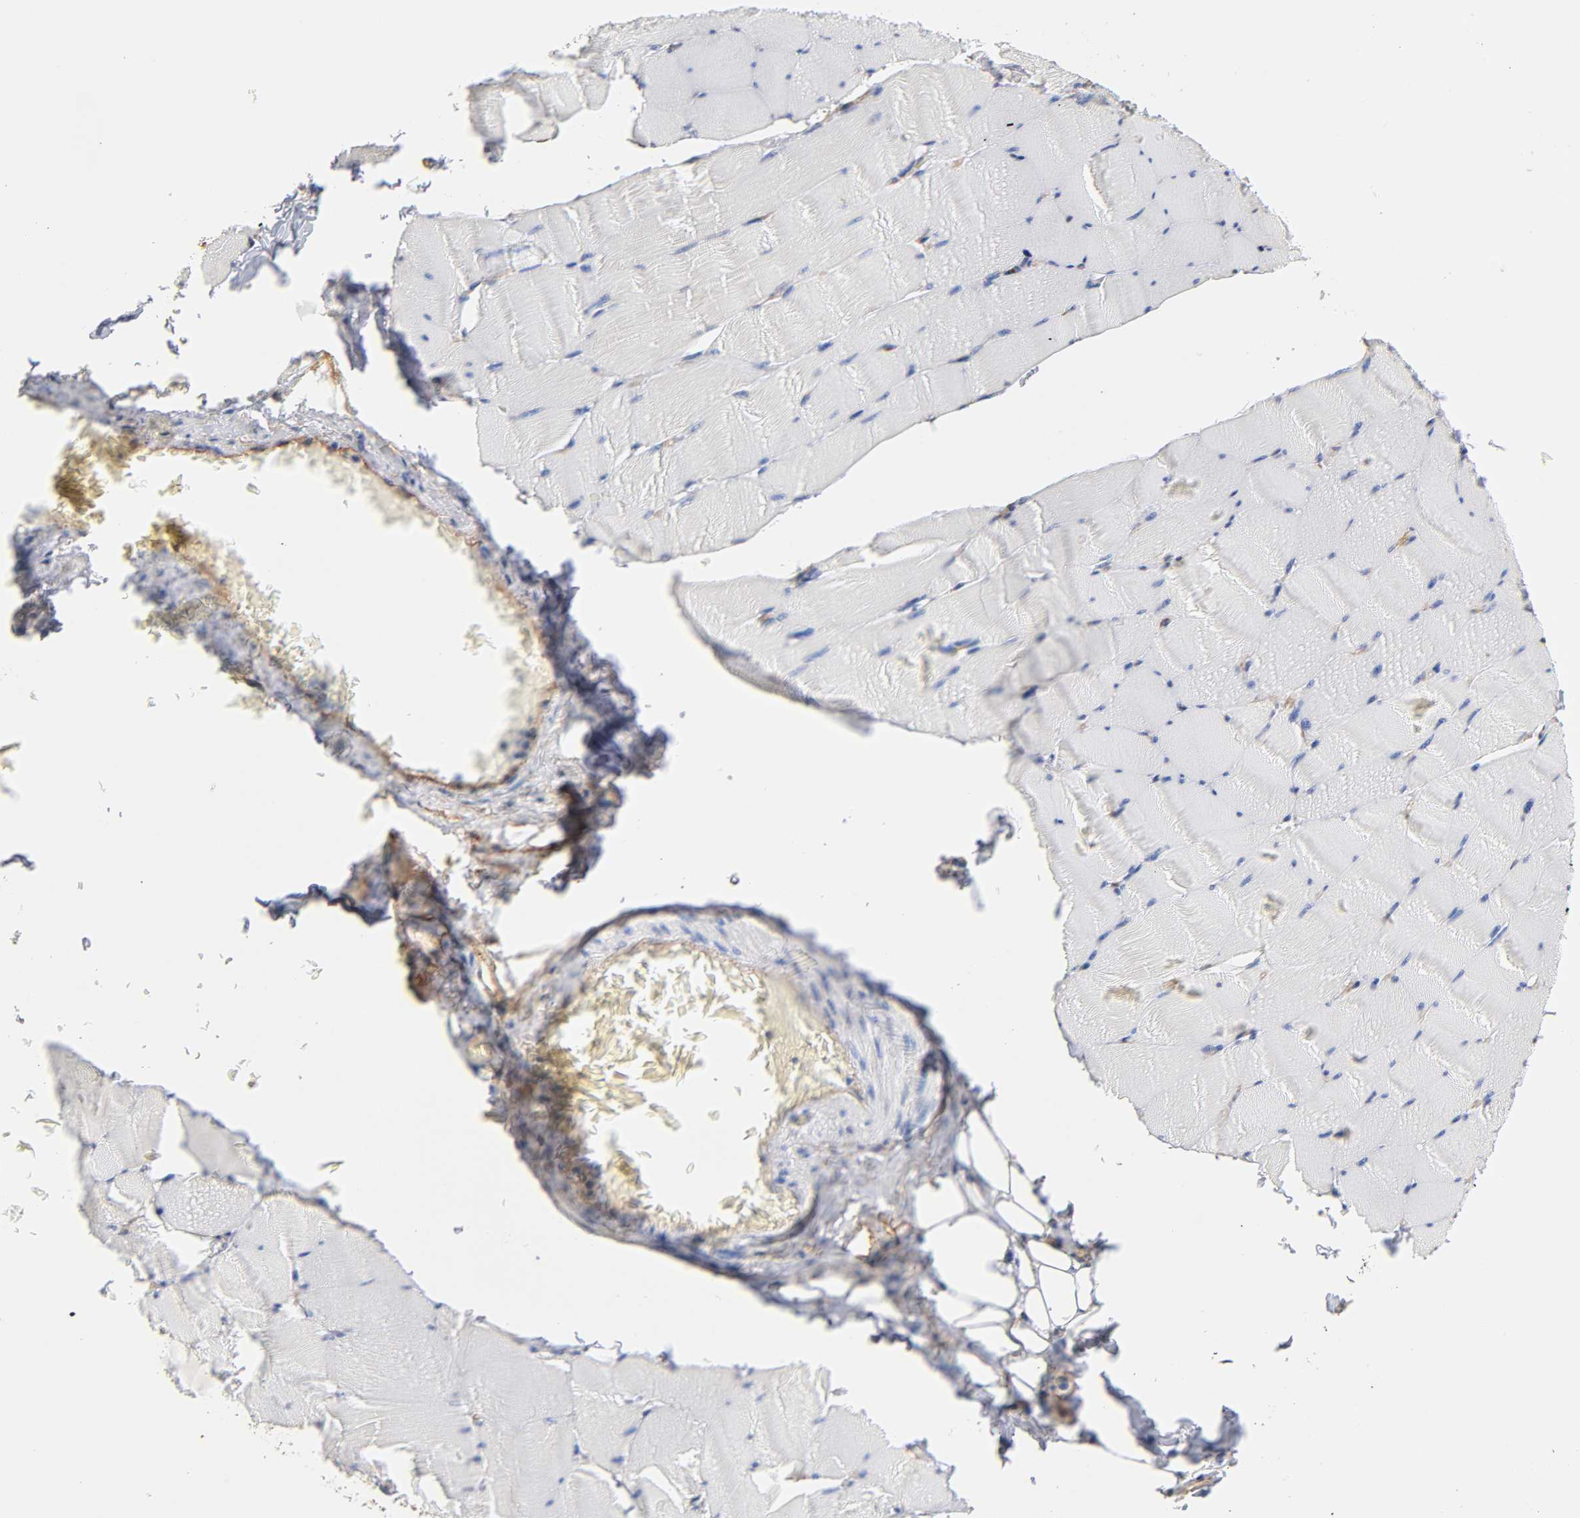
{"staining": {"intensity": "negative", "quantity": "none", "location": "none"}, "tissue": "skeletal muscle", "cell_type": "Myocytes", "image_type": "normal", "snomed": [{"axis": "morphology", "description": "Normal tissue, NOS"}, {"axis": "topography", "description": "Skeletal muscle"}], "caption": "High power microscopy photomicrograph of an immunohistochemistry micrograph of normal skeletal muscle, revealing no significant expression in myocytes.", "gene": "SPTAN1", "patient": {"sex": "male", "age": 62}}